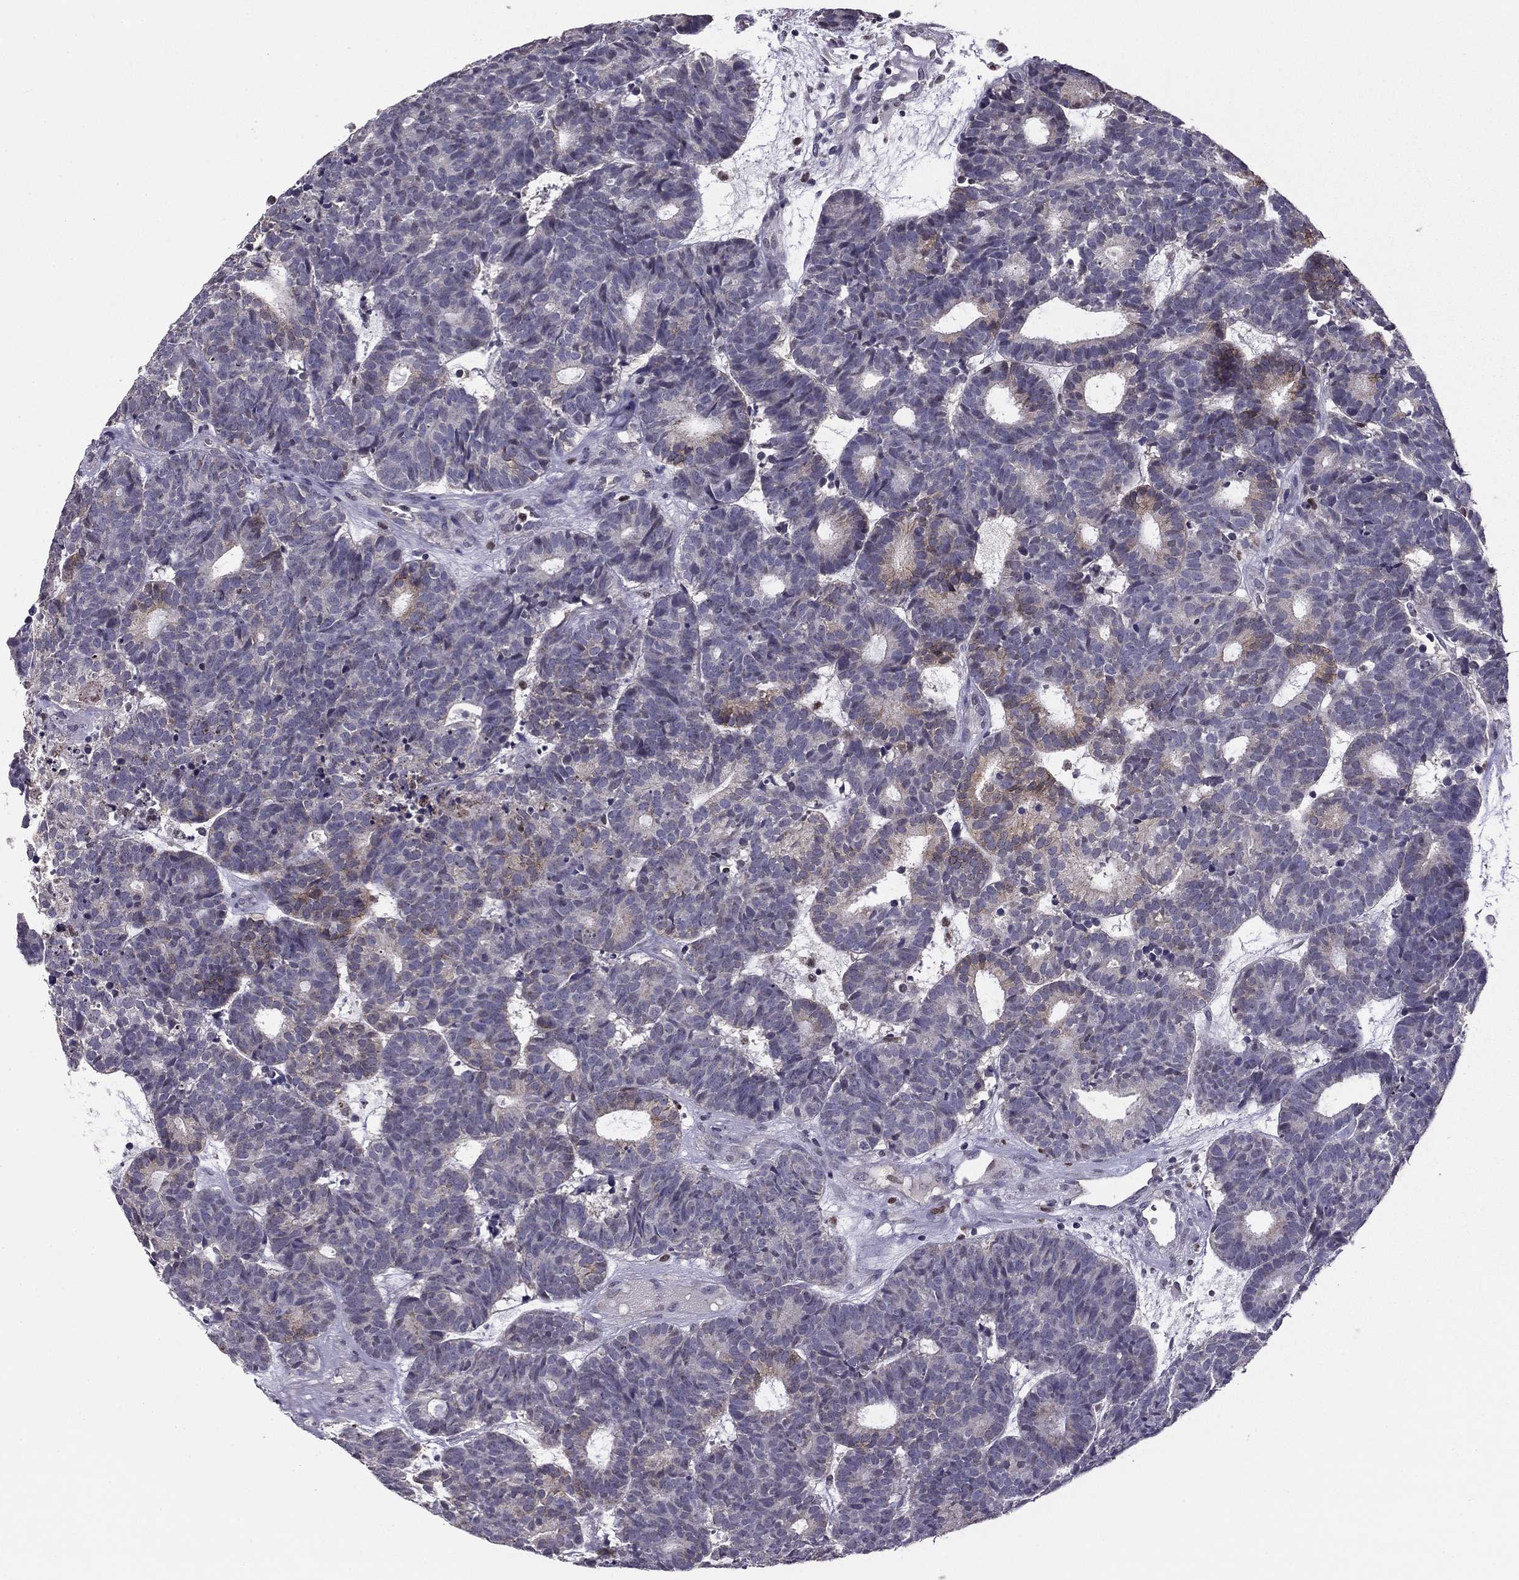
{"staining": {"intensity": "moderate", "quantity": "<25%", "location": "cytoplasmic/membranous"}, "tissue": "head and neck cancer", "cell_type": "Tumor cells", "image_type": "cancer", "snomed": [{"axis": "morphology", "description": "Adenocarcinoma, NOS"}, {"axis": "topography", "description": "Head-Neck"}], "caption": "An immunohistochemistry image of neoplastic tissue is shown. Protein staining in brown shows moderate cytoplasmic/membranous positivity in head and neck cancer (adenocarcinoma) within tumor cells. The protein is shown in brown color, while the nuclei are stained blue.", "gene": "HCN1", "patient": {"sex": "female", "age": 81}}